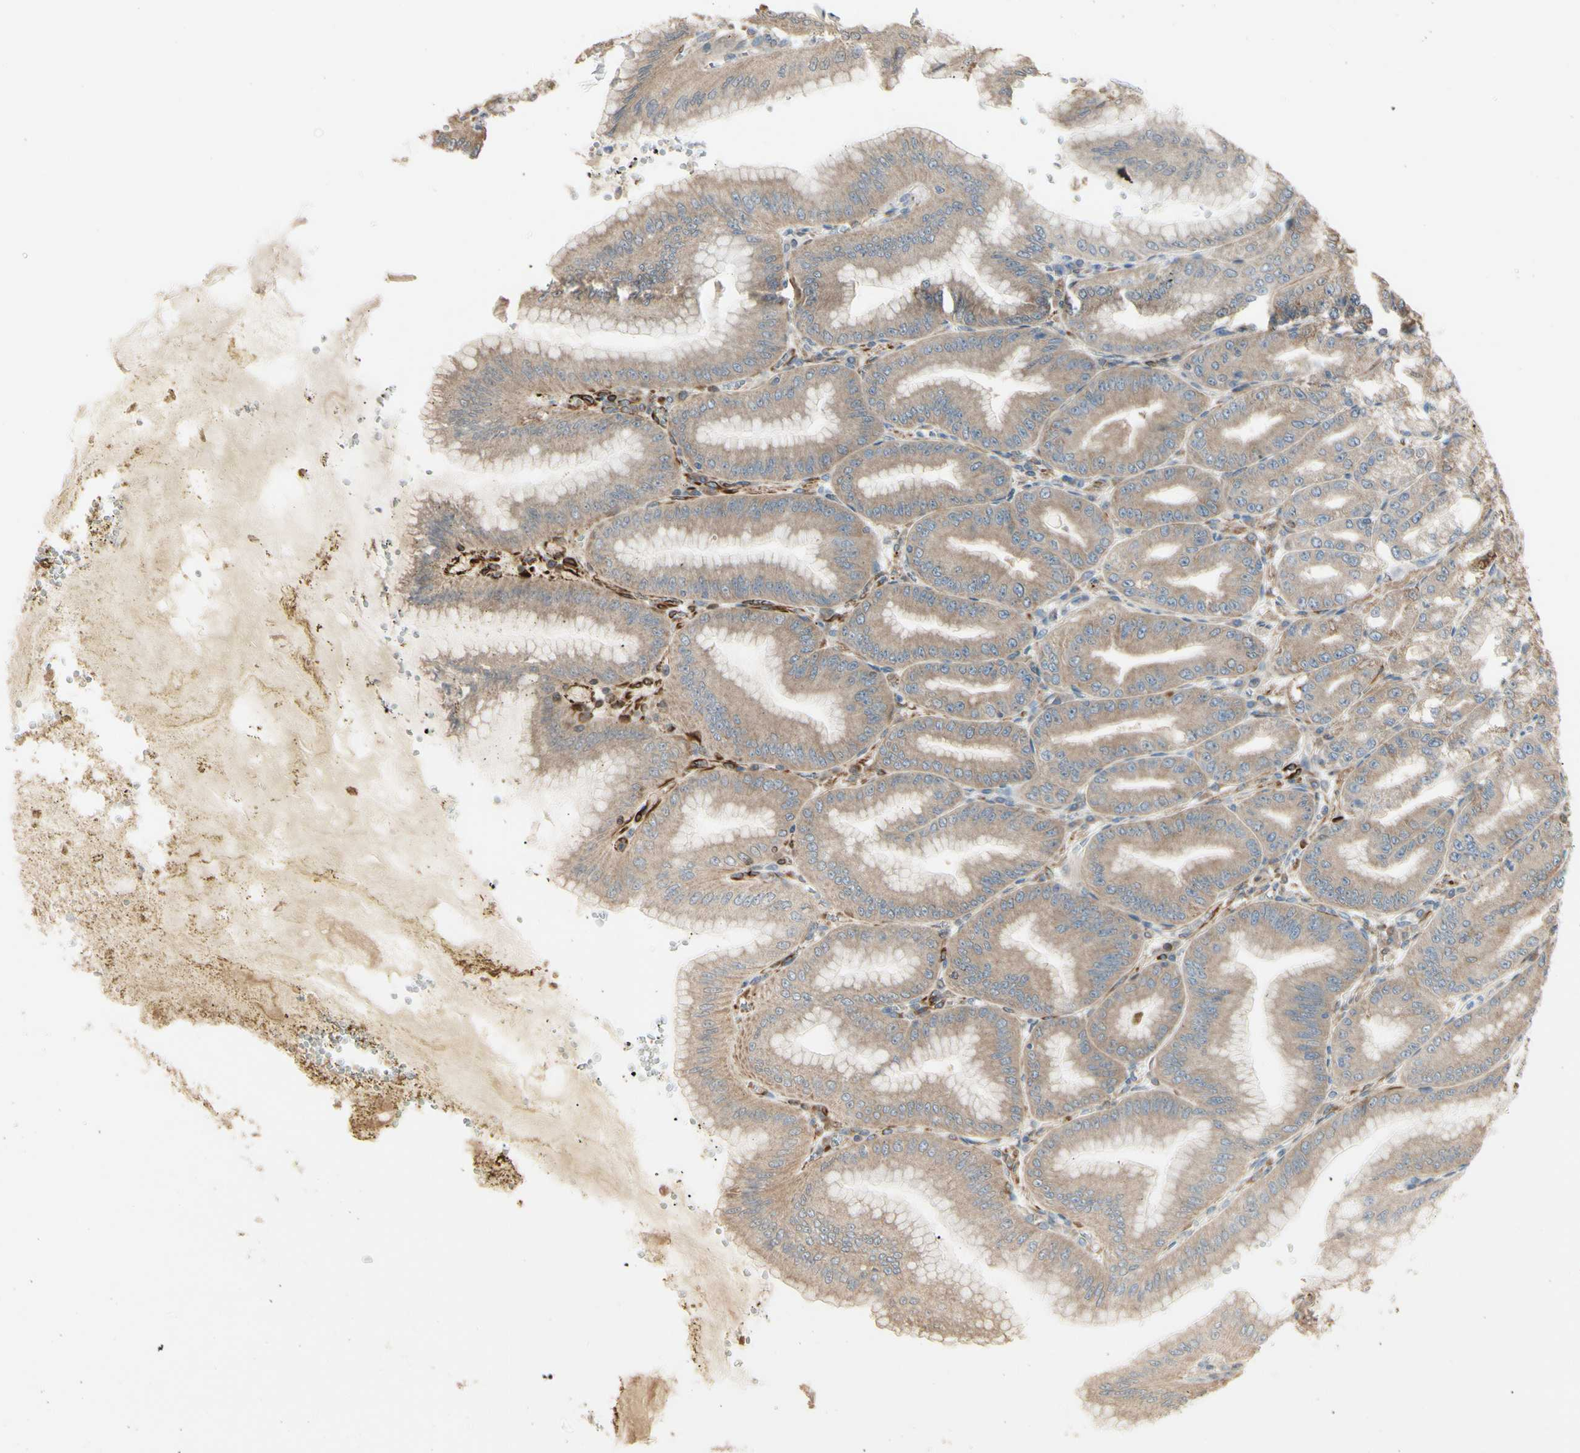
{"staining": {"intensity": "moderate", "quantity": ">75%", "location": "cytoplasmic/membranous"}, "tissue": "stomach", "cell_type": "Glandular cells", "image_type": "normal", "snomed": [{"axis": "morphology", "description": "Normal tissue, NOS"}, {"axis": "topography", "description": "Stomach, lower"}], "caption": "Immunohistochemical staining of normal human stomach demonstrates medium levels of moderate cytoplasmic/membranous positivity in about >75% of glandular cells.", "gene": "IRAG1", "patient": {"sex": "male", "age": 71}}